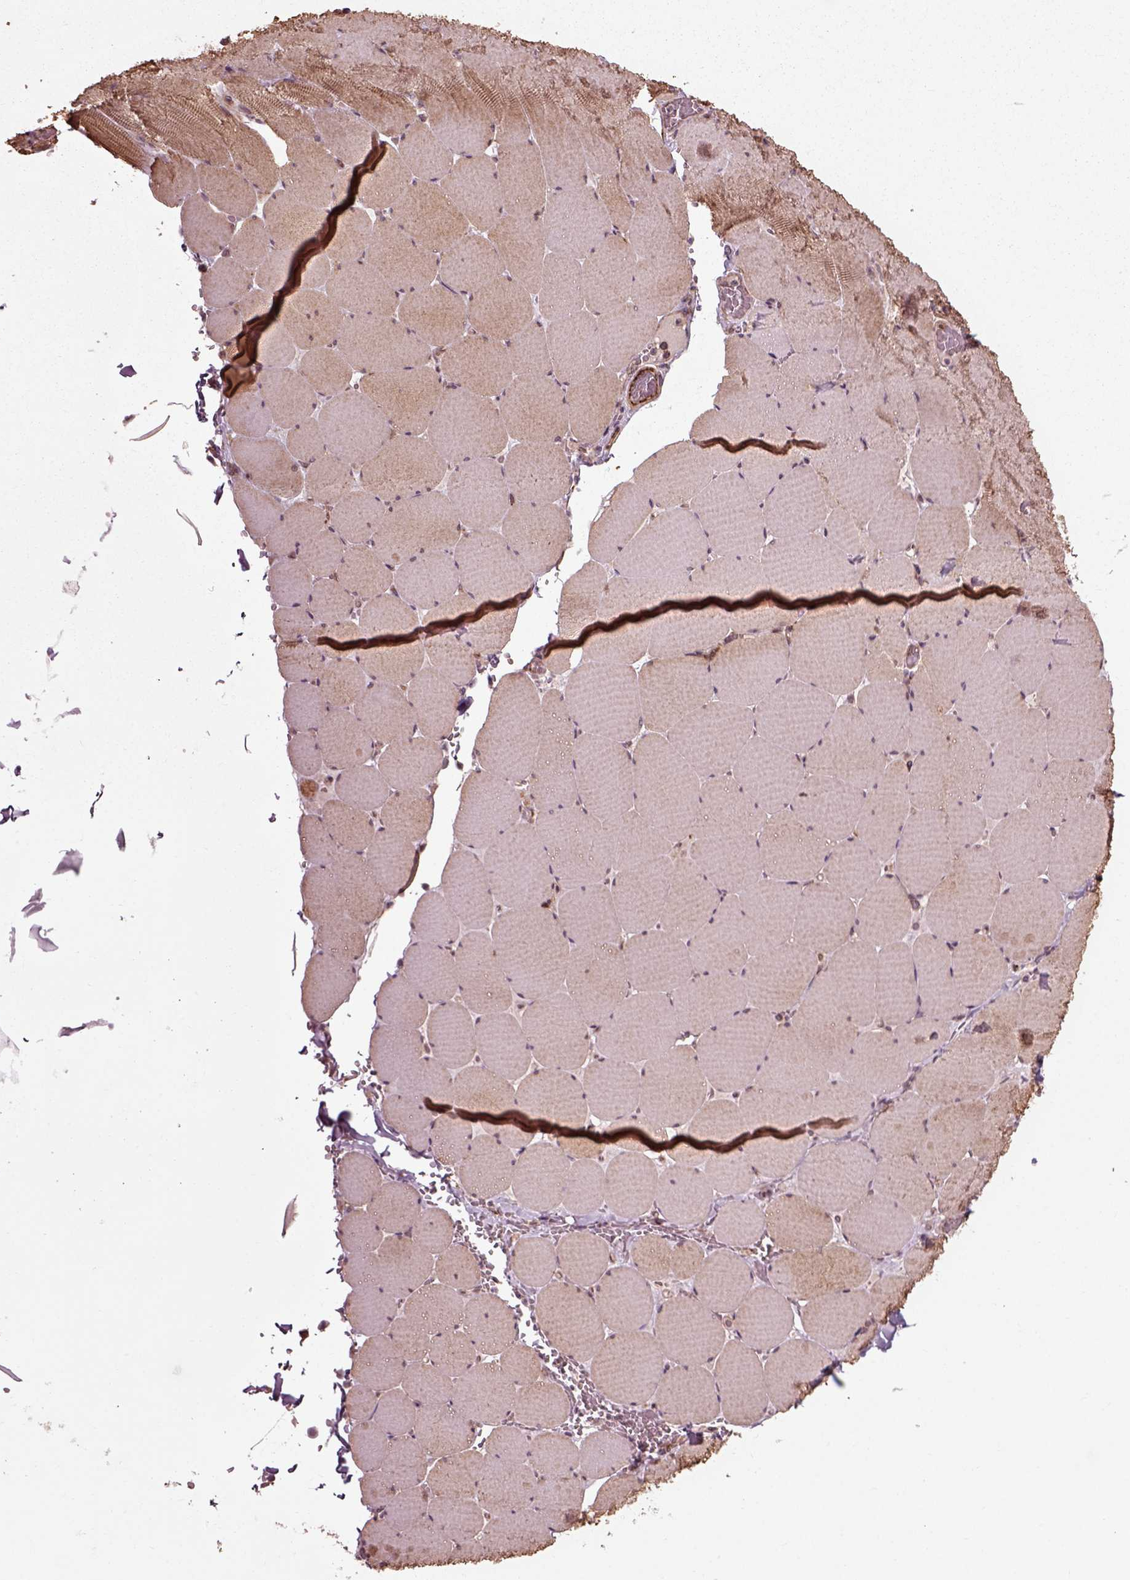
{"staining": {"intensity": "moderate", "quantity": "25%-75%", "location": "cytoplasmic/membranous"}, "tissue": "skeletal muscle", "cell_type": "Myocytes", "image_type": "normal", "snomed": [{"axis": "morphology", "description": "Normal tissue, NOS"}, {"axis": "morphology", "description": "Malignant melanoma, Metastatic site"}, {"axis": "topography", "description": "Skeletal muscle"}], "caption": "This histopathology image shows immunohistochemistry staining of unremarkable human skeletal muscle, with medium moderate cytoplasmic/membranous staining in approximately 25%-75% of myocytes.", "gene": "PLCD3", "patient": {"sex": "male", "age": 50}}